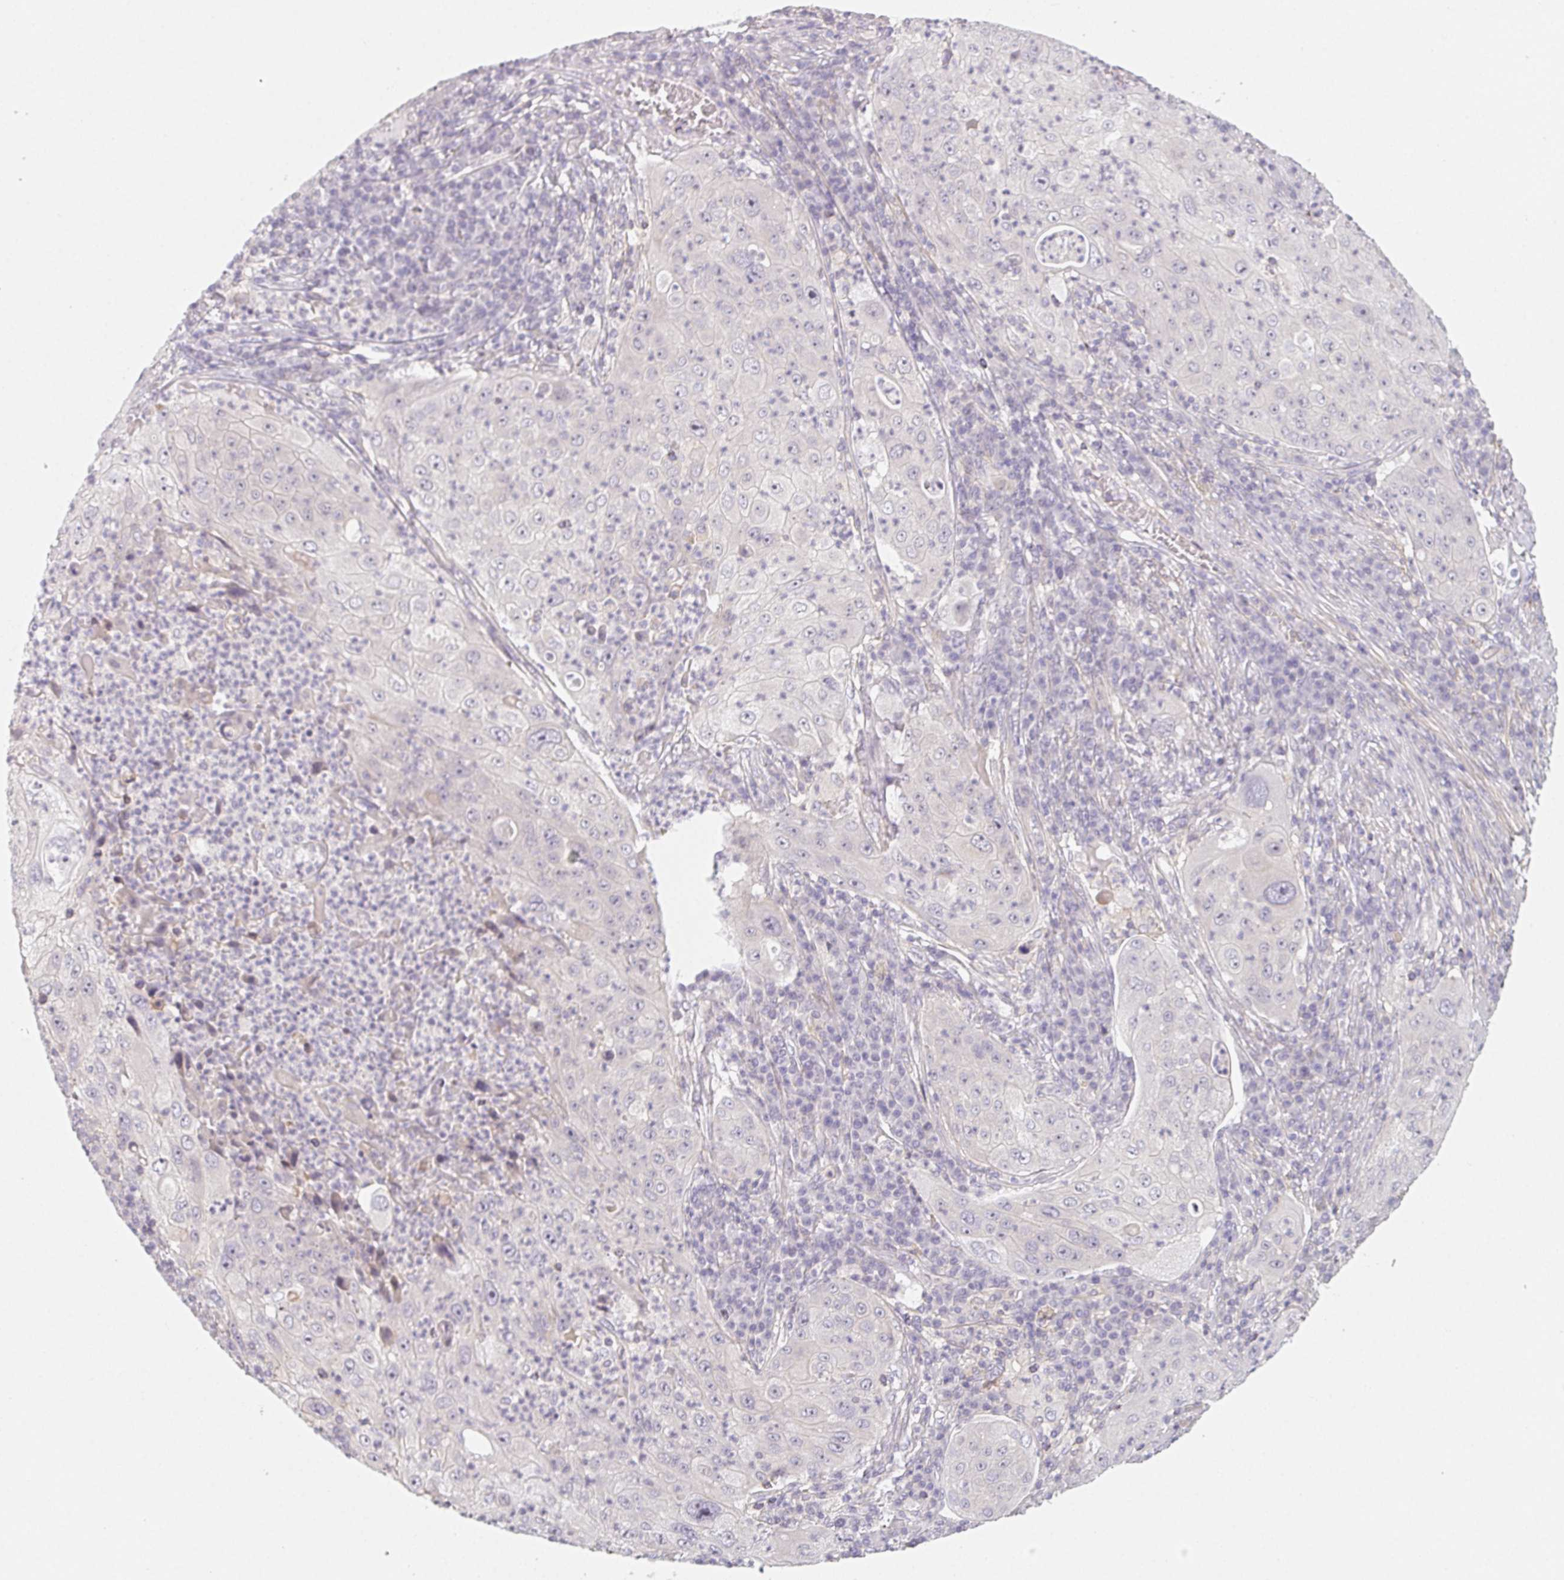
{"staining": {"intensity": "negative", "quantity": "none", "location": "none"}, "tissue": "lung cancer", "cell_type": "Tumor cells", "image_type": "cancer", "snomed": [{"axis": "morphology", "description": "Squamous cell carcinoma, NOS"}, {"axis": "topography", "description": "Lung"}], "caption": "Tumor cells are negative for brown protein staining in lung cancer (squamous cell carcinoma).", "gene": "LRRC23", "patient": {"sex": "female", "age": 59}}